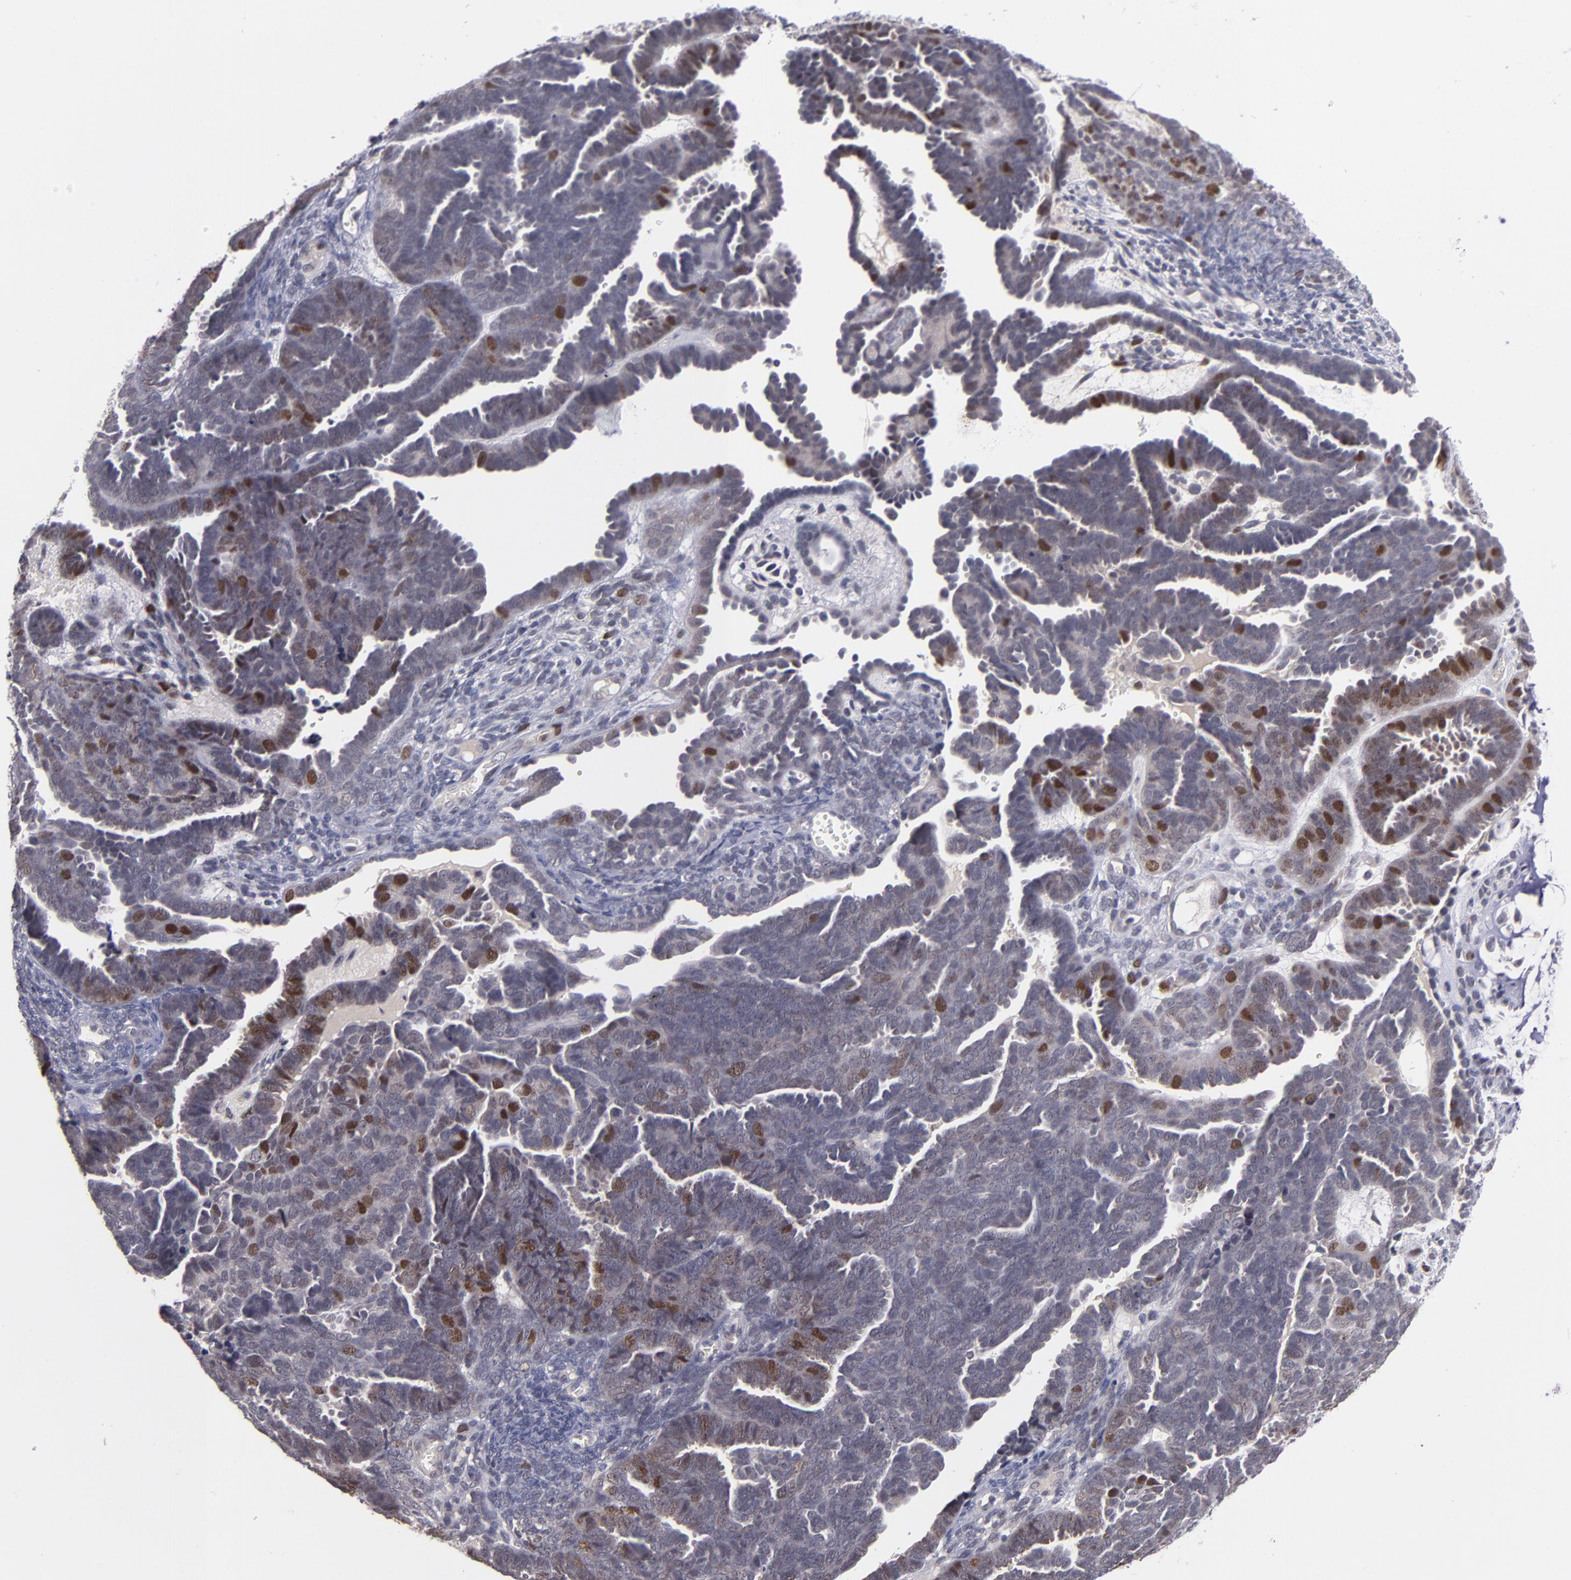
{"staining": {"intensity": "strong", "quantity": "<25%", "location": "nuclear"}, "tissue": "endometrial cancer", "cell_type": "Tumor cells", "image_type": "cancer", "snomed": [{"axis": "morphology", "description": "Neoplasm, malignant, NOS"}, {"axis": "topography", "description": "Endometrium"}], "caption": "Approximately <25% of tumor cells in neoplasm (malignant) (endometrial) show strong nuclear protein positivity as visualized by brown immunohistochemical staining.", "gene": "CDC7", "patient": {"sex": "female", "age": 74}}